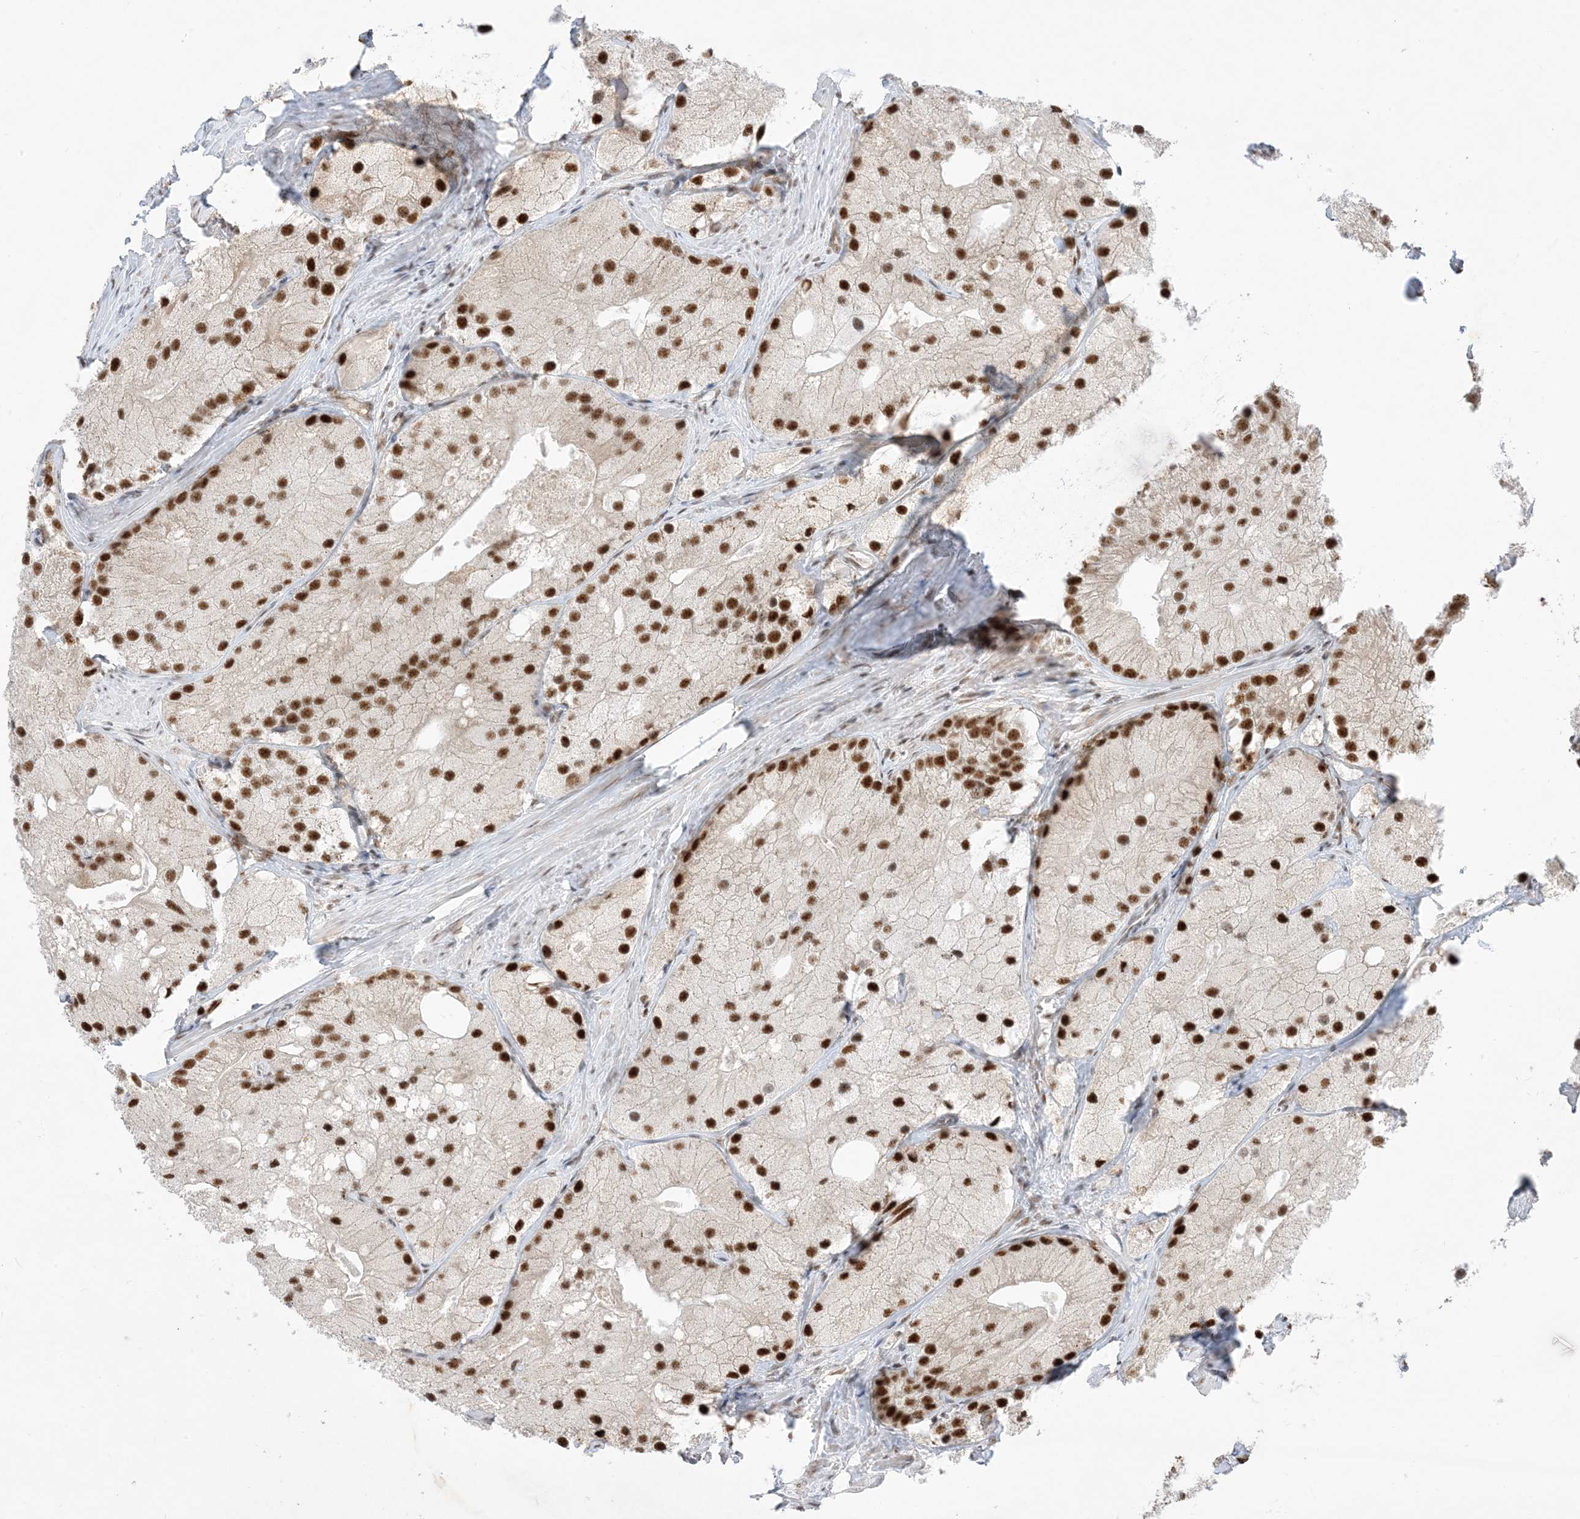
{"staining": {"intensity": "strong", "quantity": ">75%", "location": "nuclear"}, "tissue": "prostate cancer", "cell_type": "Tumor cells", "image_type": "cancer", "snomed": [{"axis": "morphology", "description": "Adenocarcinoma, Low grade"}, {"axis": "topography", "description": "Prostate"}], "caption": "A high amount of strong nuclear positivity is appreciated in approximately >75% of tumor cells in prostate adenocarcinoma (low-grade) tissue.", "gene": "SF3A3", "patient": {"sex": "male", "age": 69}}